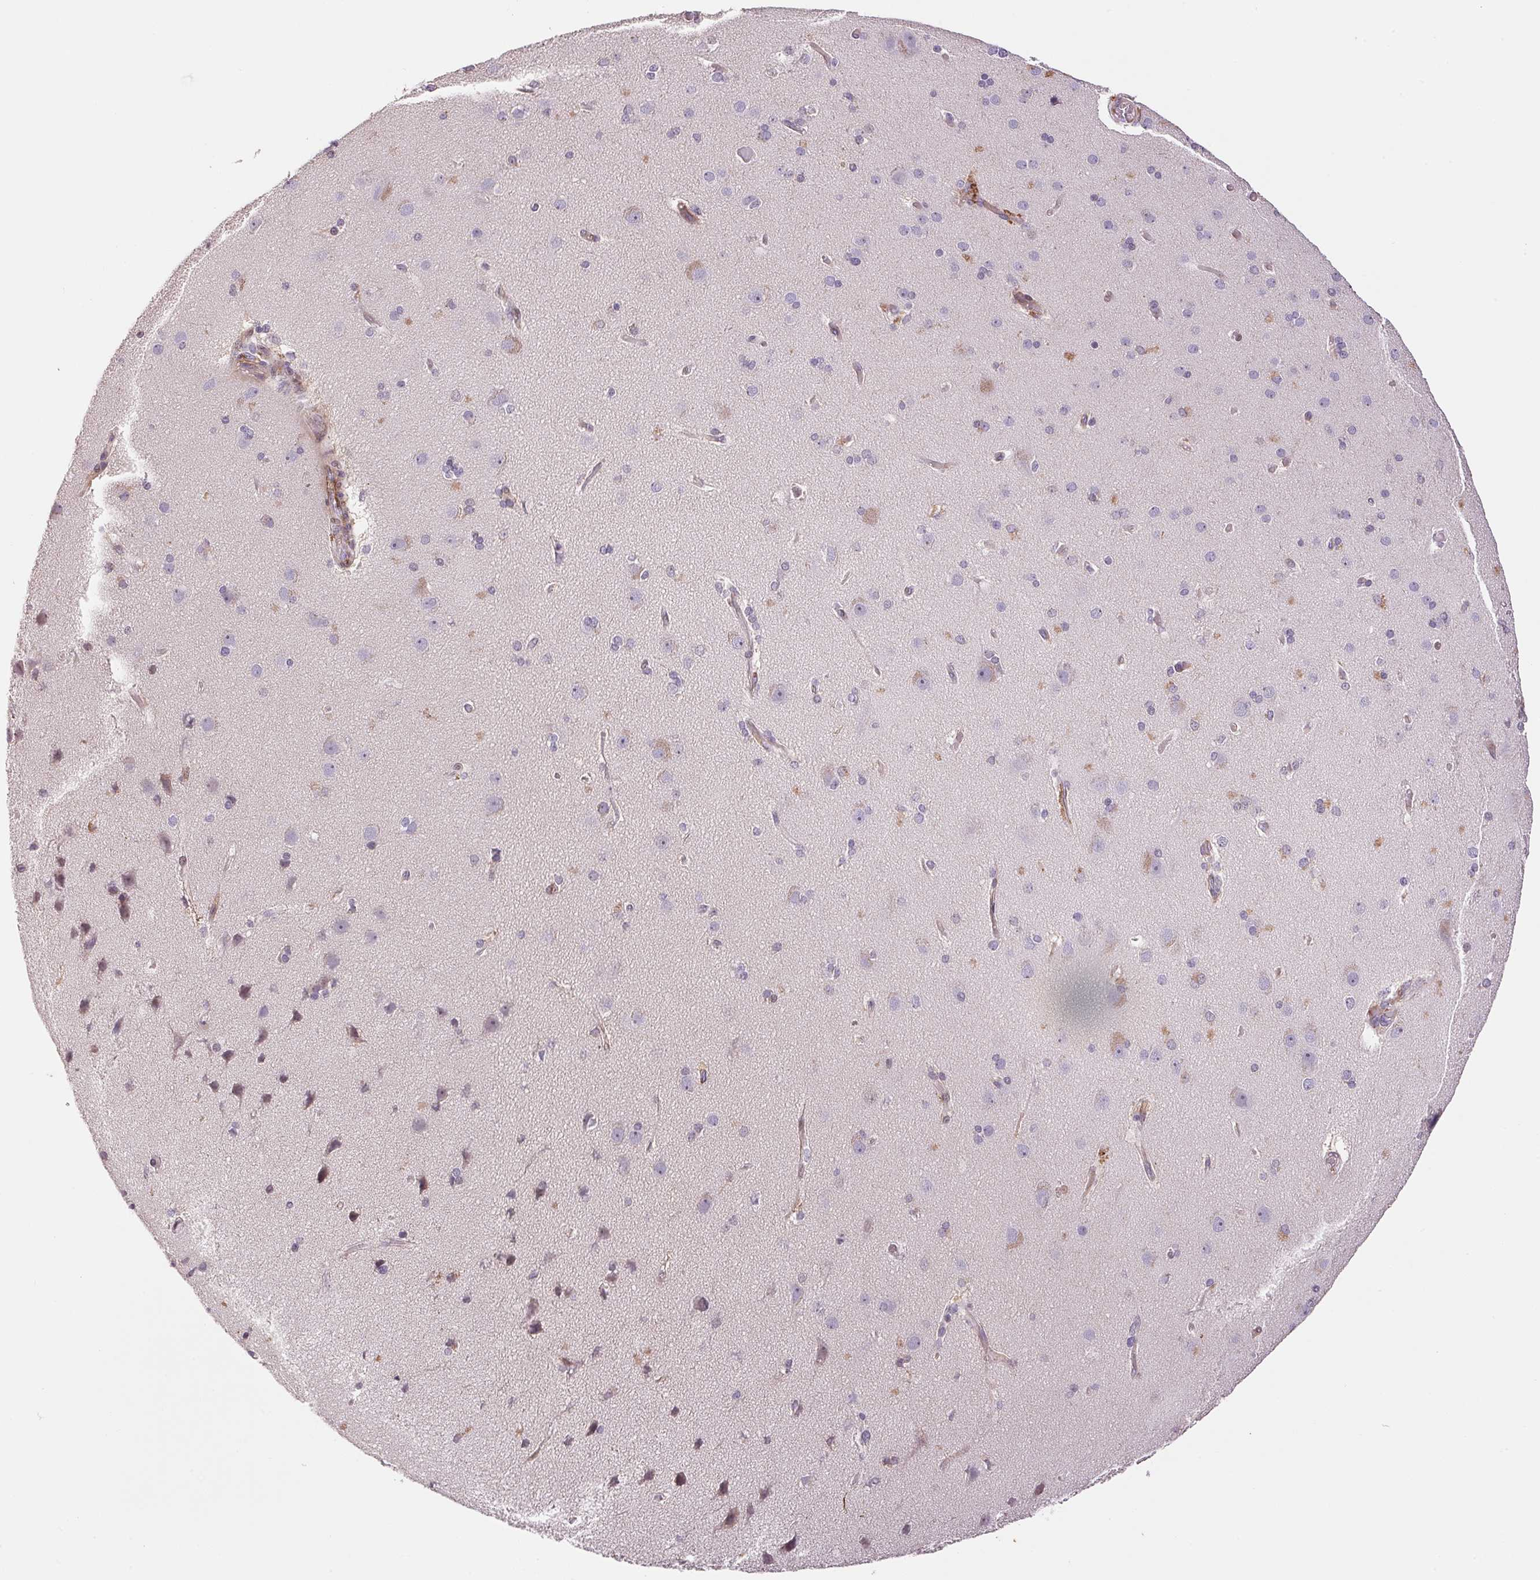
{"staining": {"intensity": "weak", "quantity": "25%-75%", "location": "cytoplasmic/membranous"}, "tissue": "cerebral cortex", "cell_type": "Endothelial cells", "image_type": "normal", "snomed": [{"axis": "morphology", "description": "Normal tissue, NOS"}, {"axis": "morphology", "description": "Glioma, malignant, High grade"}, {"axis": "topography", "description": "Cerebral cortex"}], "caption": "Immunohistochemical staining of unremarkable cerebral cortex reveals low levels of weak cytoplasmic/membranous staining in about 25%-75% of endothelial cells.", "gene": "GYG2", "patient": {"sex": "male", "age": 71}}